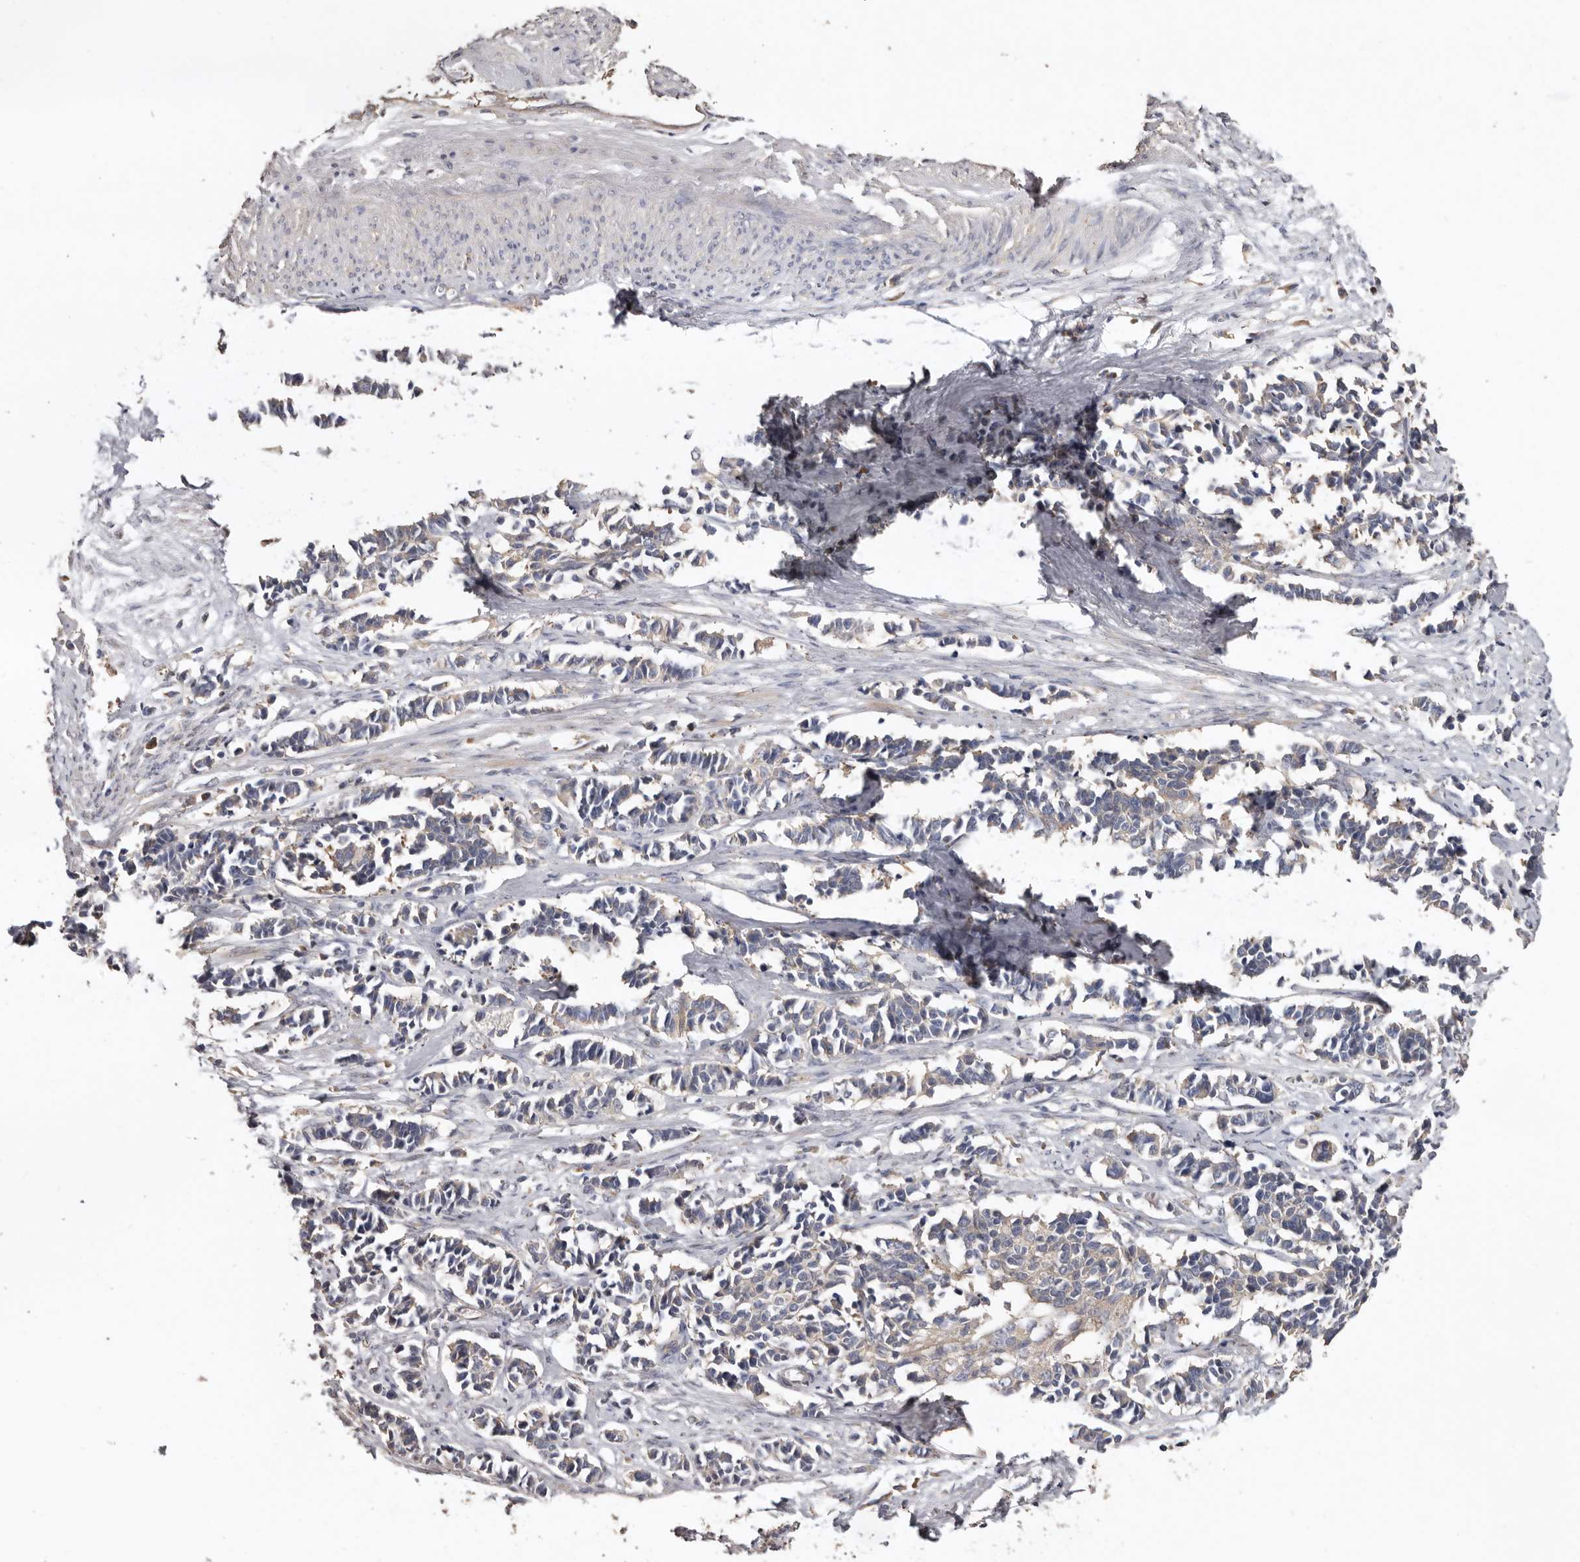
{"staining": {"intensity": "weak", "quantity": "<25%", "location": "cytoplasmic/membranous"}, "tissue": "cervical cancer", "cell_type": "Tumor cells", "image_type": "cancer", "snomed": [{"axis": "morphology", "description": "Normal tissue, NOS"}, {"axis": "morphology", "description": "Squamous cell carcinoma, NOS"}, {"axis": "topography", "description": "Cervix"}], "caption": "Immunohistochemical staining of human cervical squamous cell carcinoma exhibits no significant expression in tumor cells. (Immunohistochemistry (ihc), brightfield microscopy, high magnification).", "gene": "FLCN", "patient": {"sex": "female", "age": 35}}